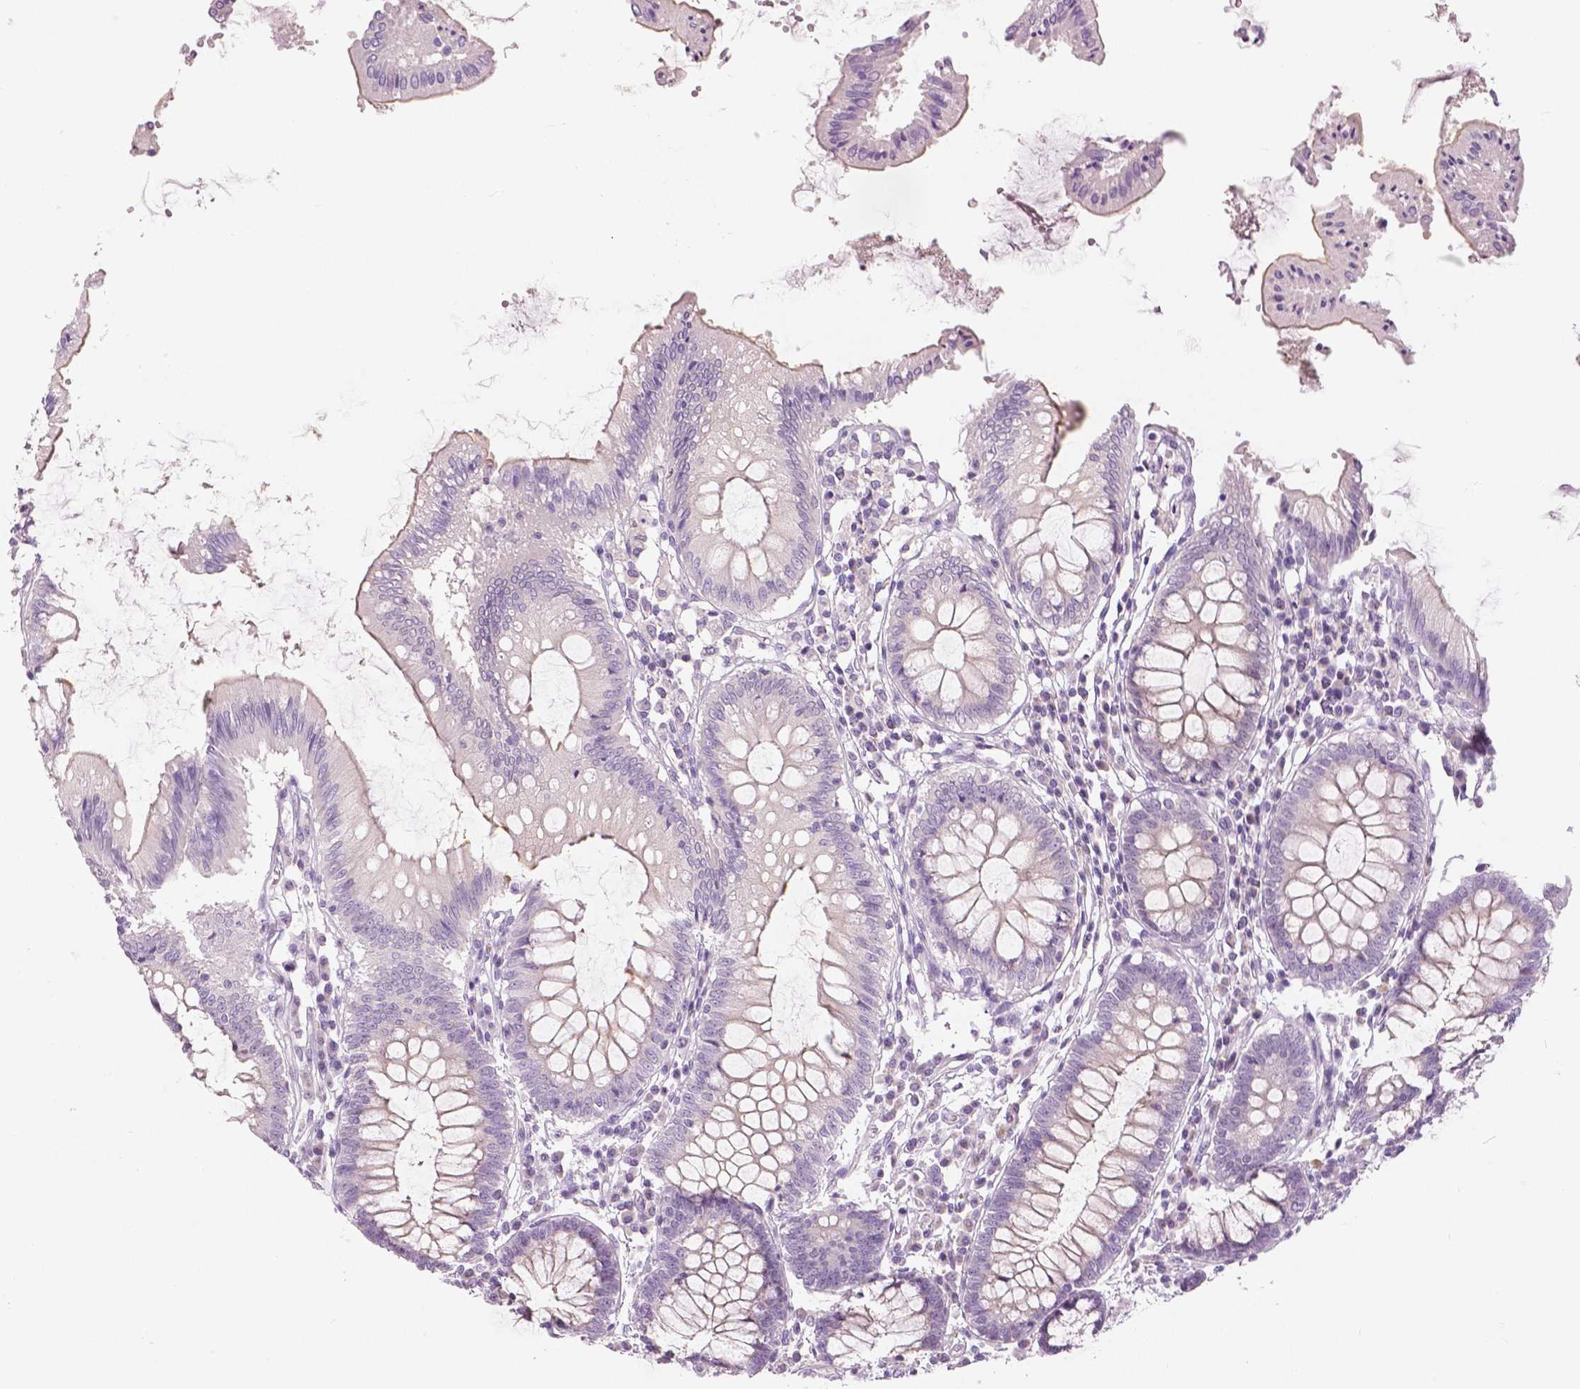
{"staining": {"intensity": "negative", "quantity": "none", "location": "none"}, "tissue": "colon", "cell_type": "Endothelial cells", "image_type": "normal", "snomed": [{"axis": "morphology", "description": "Normal tissue, NOS"}, {"axis": "morphology", "description": "Adenocarcinoma, NOS"}, {"axis": "topography", "description": "Colon"}], "caption": "A photomicrograph of colon stained for a protein shows no brown staining in endothelial cells. (DAB (3,3'-diaminobenzidine) immunohistochemistry (IHC) with hematoxylin counter stain).", "gene": "SLC24A1", "patient": {"sex": "male", "age": 83}}